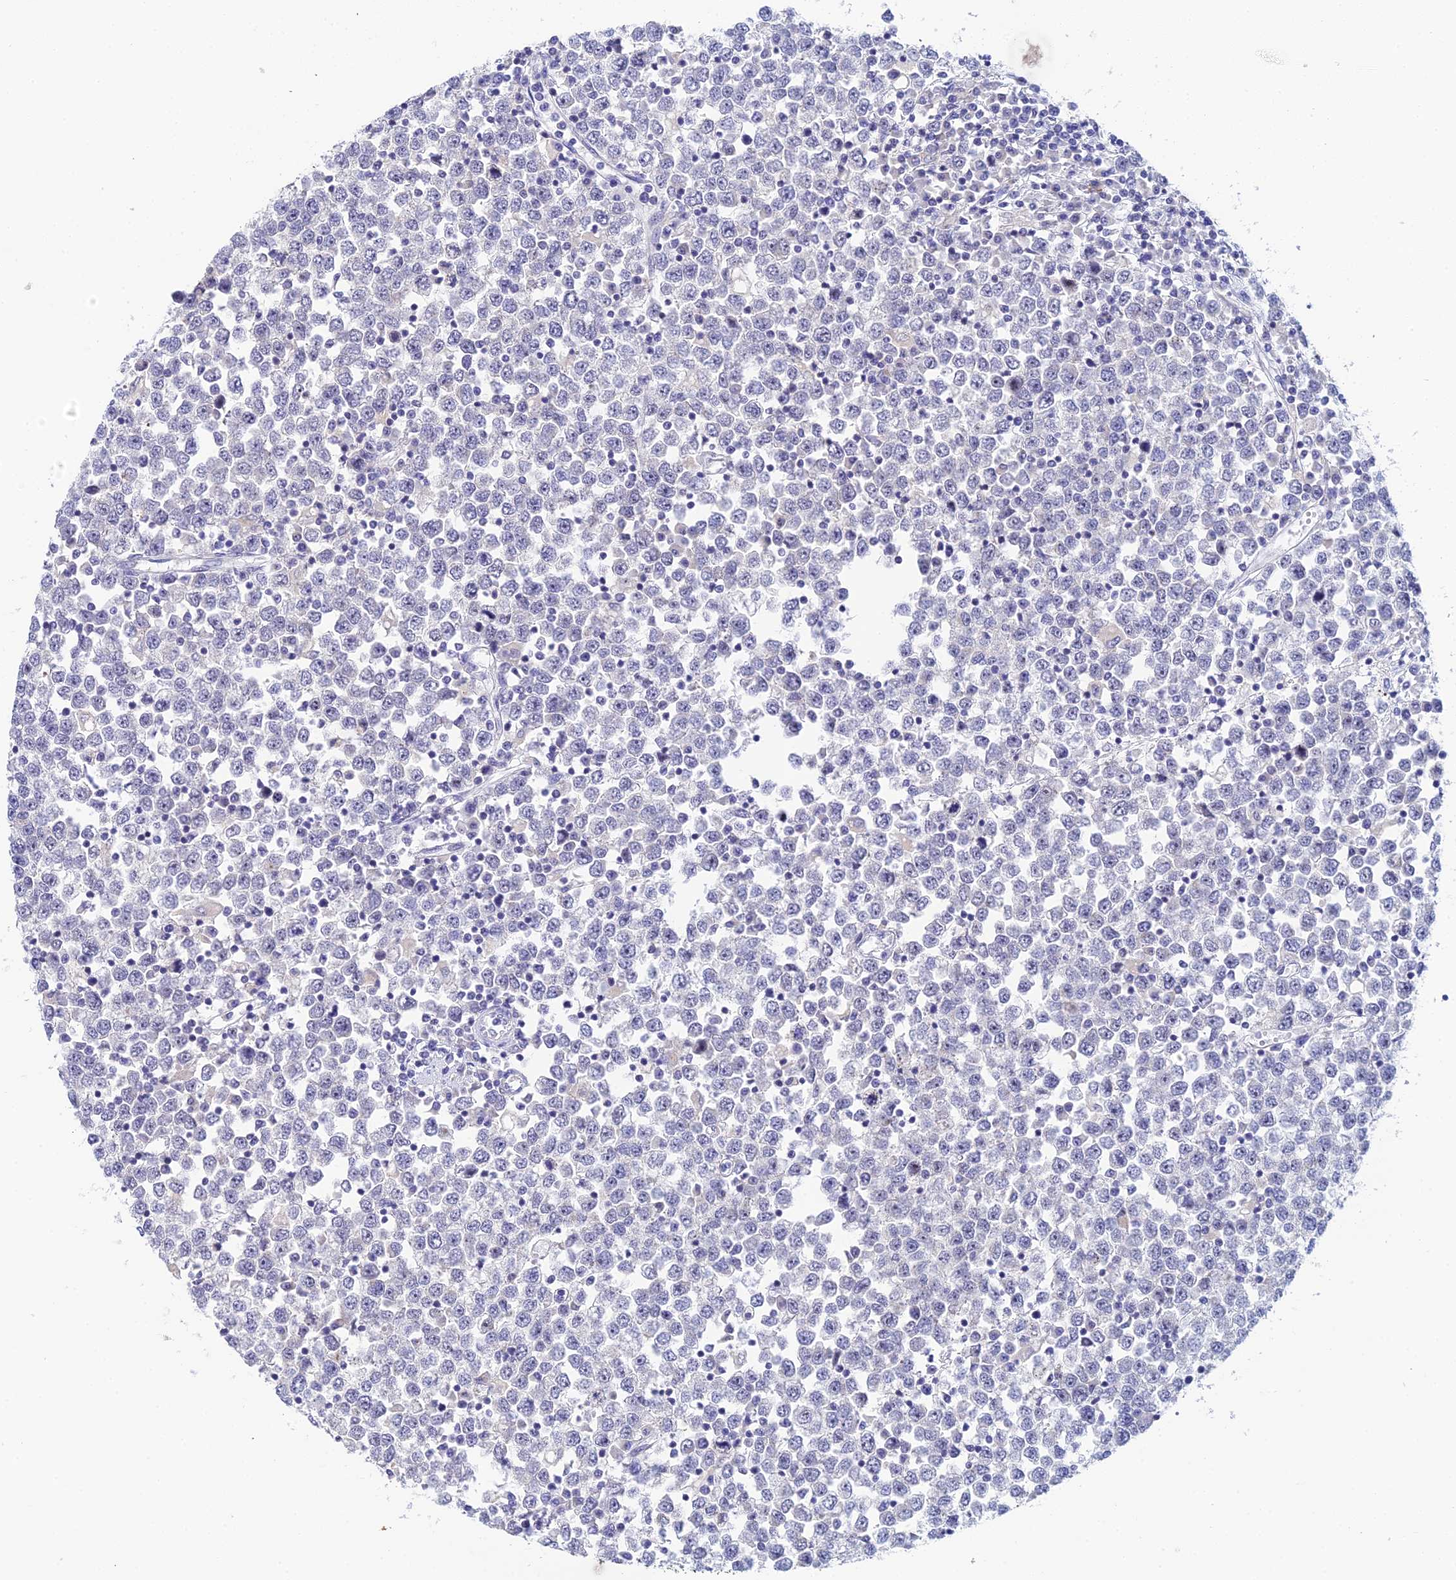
{"staining": {"intensity": "moderate", "quantity": "<25%", "location": "cytoplasmic/membranous,nuclear"}, "tissue": "testis cancer", "cell_type": "Tumor cells", "image_type": "cancer", "snomed": [{"axis": "morphology", "description": "Seminoma, NOS"}, {"axis": "topography", "description": "Testis"}], "caption": "A brown stain shows moderate cytoplasmic/membranous and nuclear positivity of a protein in testis cancer (seminoma) tumor cells.", "gene": "PLPP4", "patient": {"sex": "male", "age": 65}}